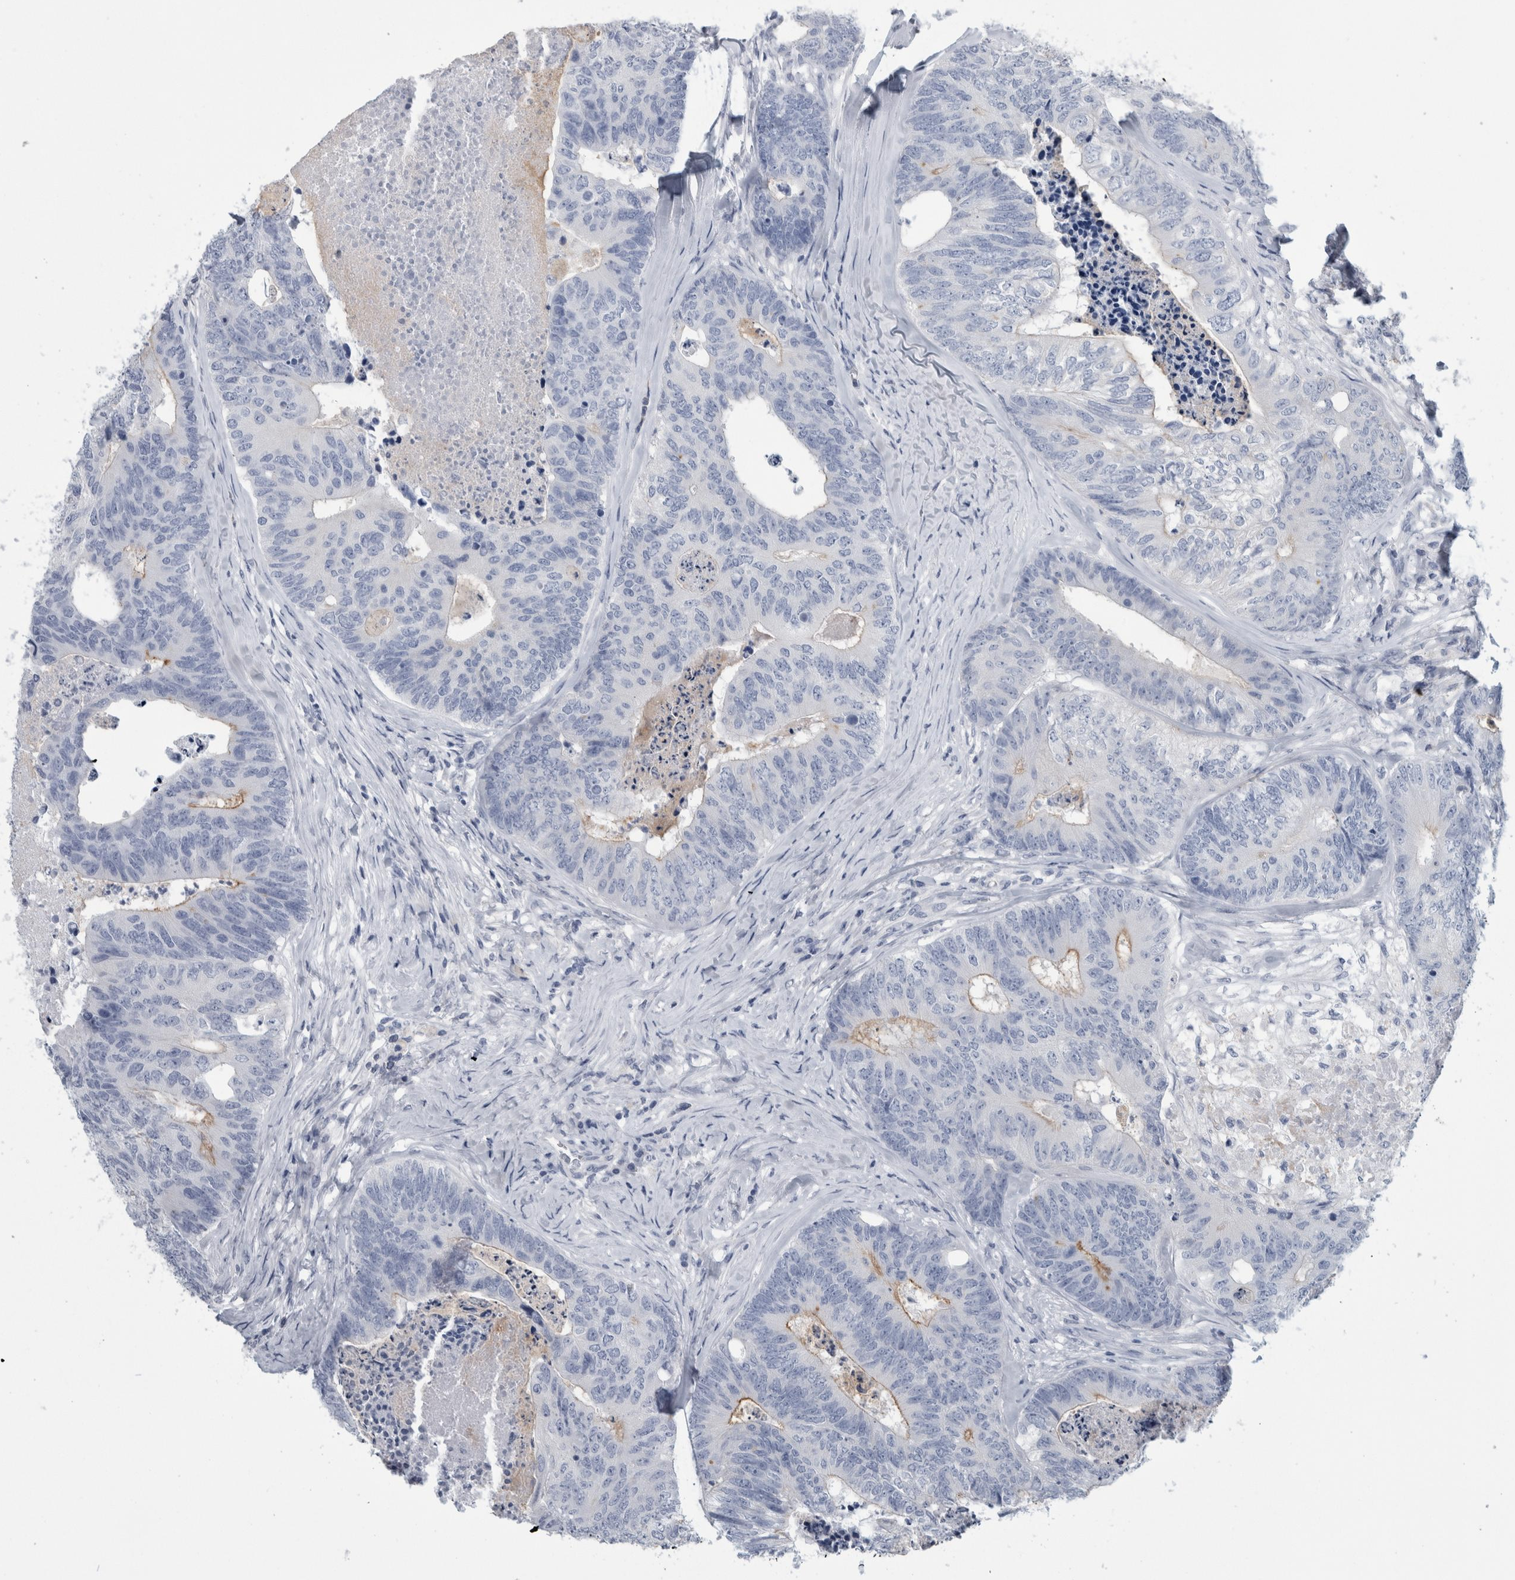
{"staining": {"intensity": "negative", "quantity": "none", "location": "none"}, "tissue": "colorectal cancer", "cell_type": "Tumor cells", "image_type": "cancer", "snomed": [{"axis": "morphology", "description": "Adenocarcinoma, NOS"}, {"axis": "topography", "description": "Colon"}], "caption": "Tumor cells are negative for brown protein staining in colorectal adenocarcinoma.", "gene": "ANKFY1", "patient": {"sex": "female", "age": 67}}